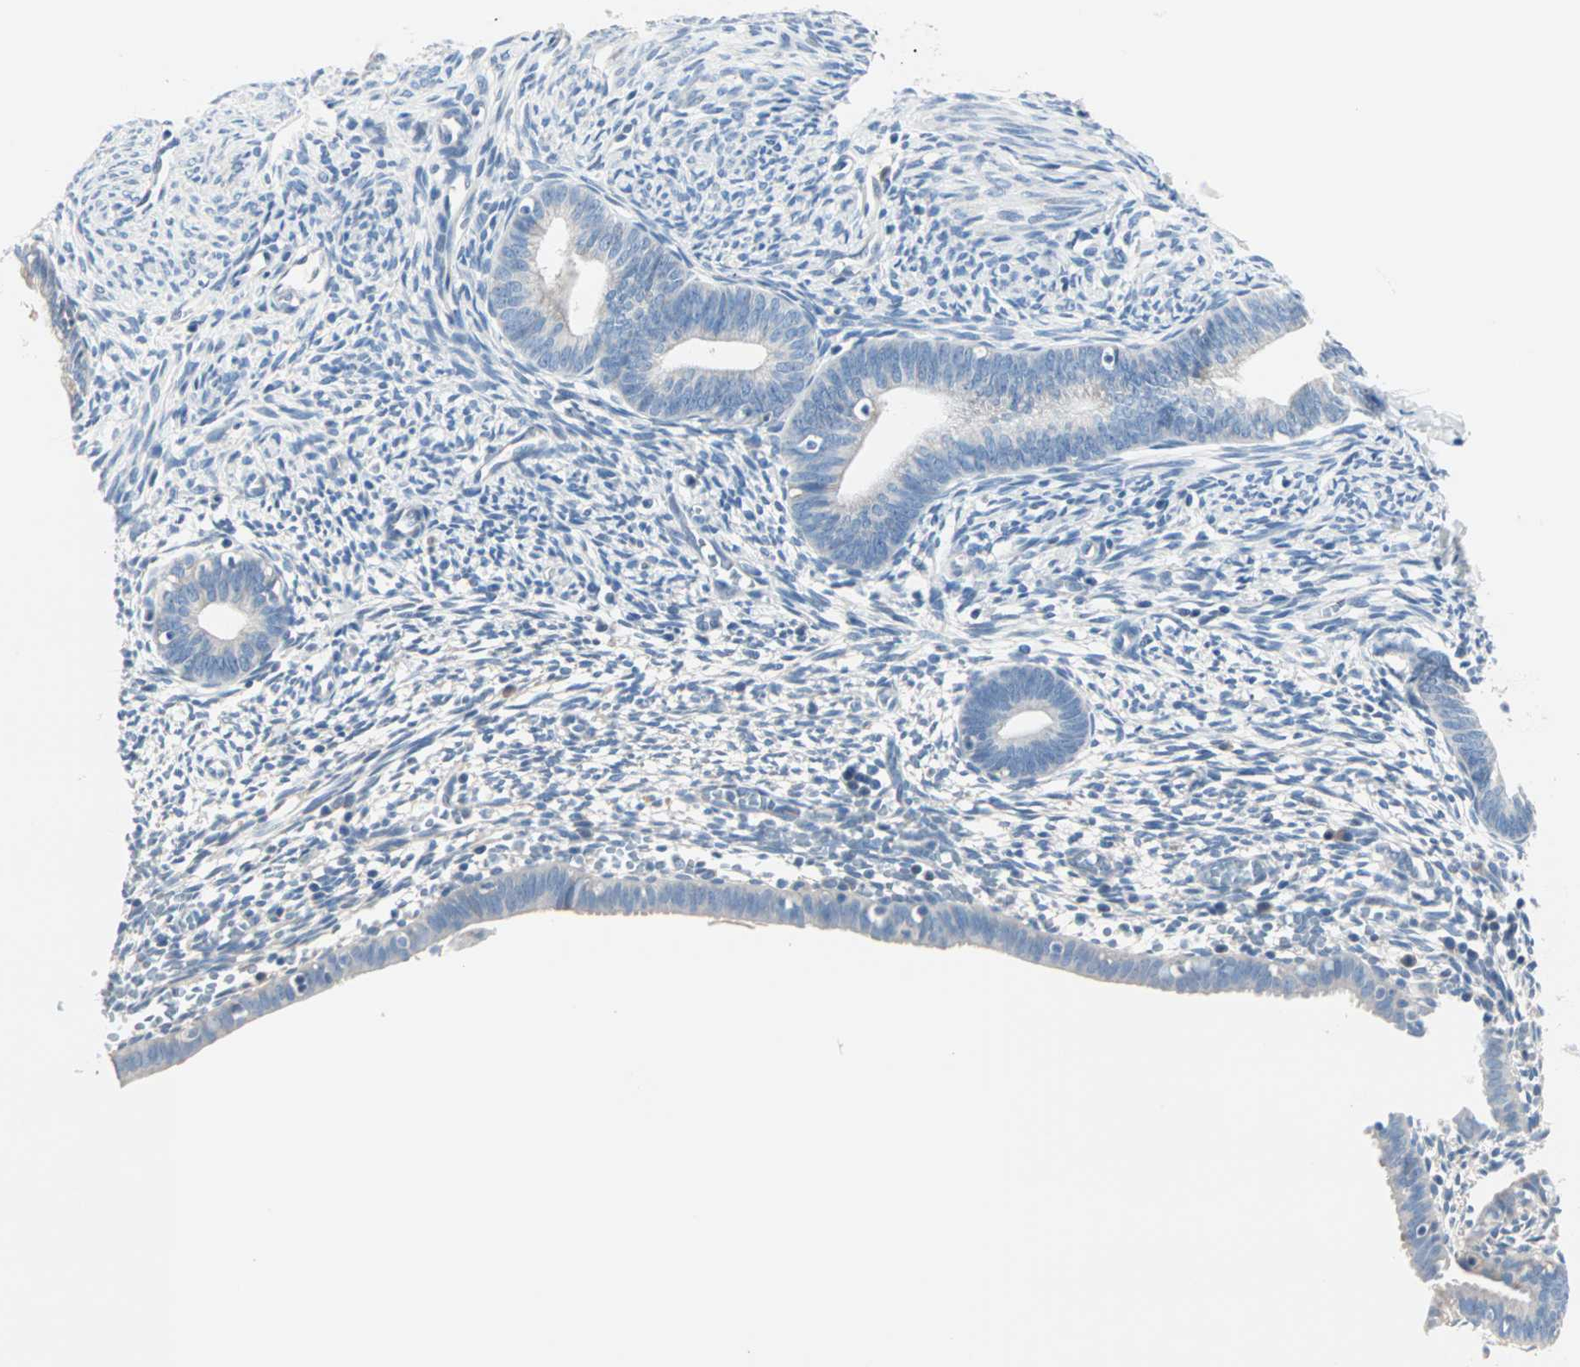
{"staining": {"intensity": "negative", "quantity": "none", "location": "none"}, "tissue": "endometrium", "cell_type": "Cells in endometrial stroma", "image_type": "normal", "snomed": [{"axis": "morphology", "description": "Normal tissue, NOS"}, {"axis": "morphology", "description": "Atrophy, NOS"}, {"axis": "topography", "description": "Uterus"}, {"axis": "topography", "description": "Endometrium"}], "caption": "An IHC photomicrograph of unremarkable endometrium is shown. There is no staining in cells in endometrial stroma of endometrium. (Brightfield microscopy of DAB (3,3'-diaminobenzidine) immunohistochemistry at high magnification).", "gene": "NEFH", "patient": {"sex": "female", "age": 68}}